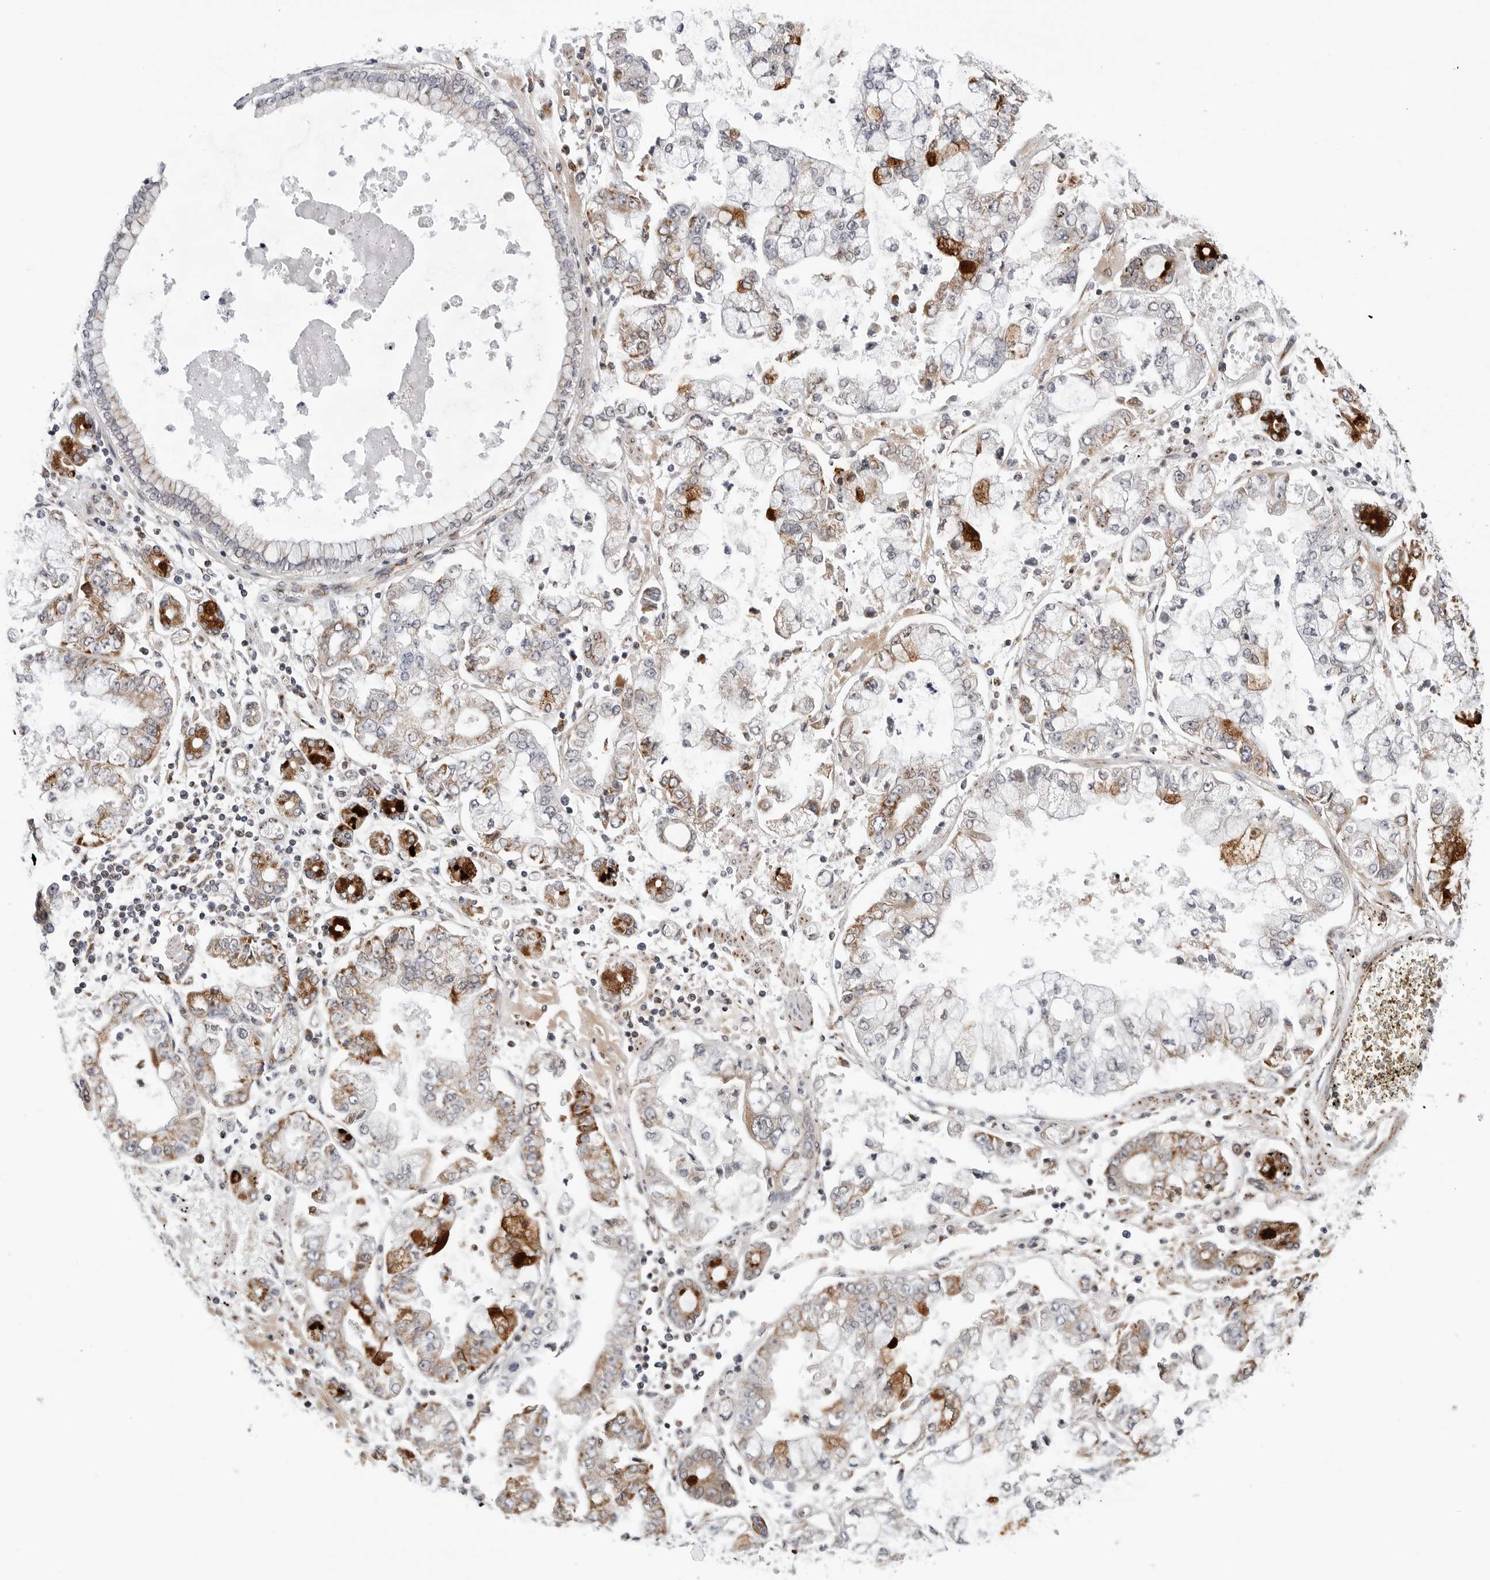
{"staining": {"intensity": "strong", "quantity": "25%-75%", "location": "cytoplasmic/membranous"}, "tissue": "stomach cancer", "cell_type": "Tumor cells", "image_type": "cancer", "snomed": [{"axis": "morphology", "description": "Adenocarcinoma, NOS"}, {"axis": "topography", "description": "Stomach"}], "caption": "Strong cytoplasmic/membranous expression is present in about 25%-75% of tumor cells in stomach cancer (adenocarcinoma). (DAB (3,3'-diaminobenzidine) IHC with brightfield microscopy, high magnification).", "gene": "CDK20", "patient": {"sex": "male", "age": 76}}